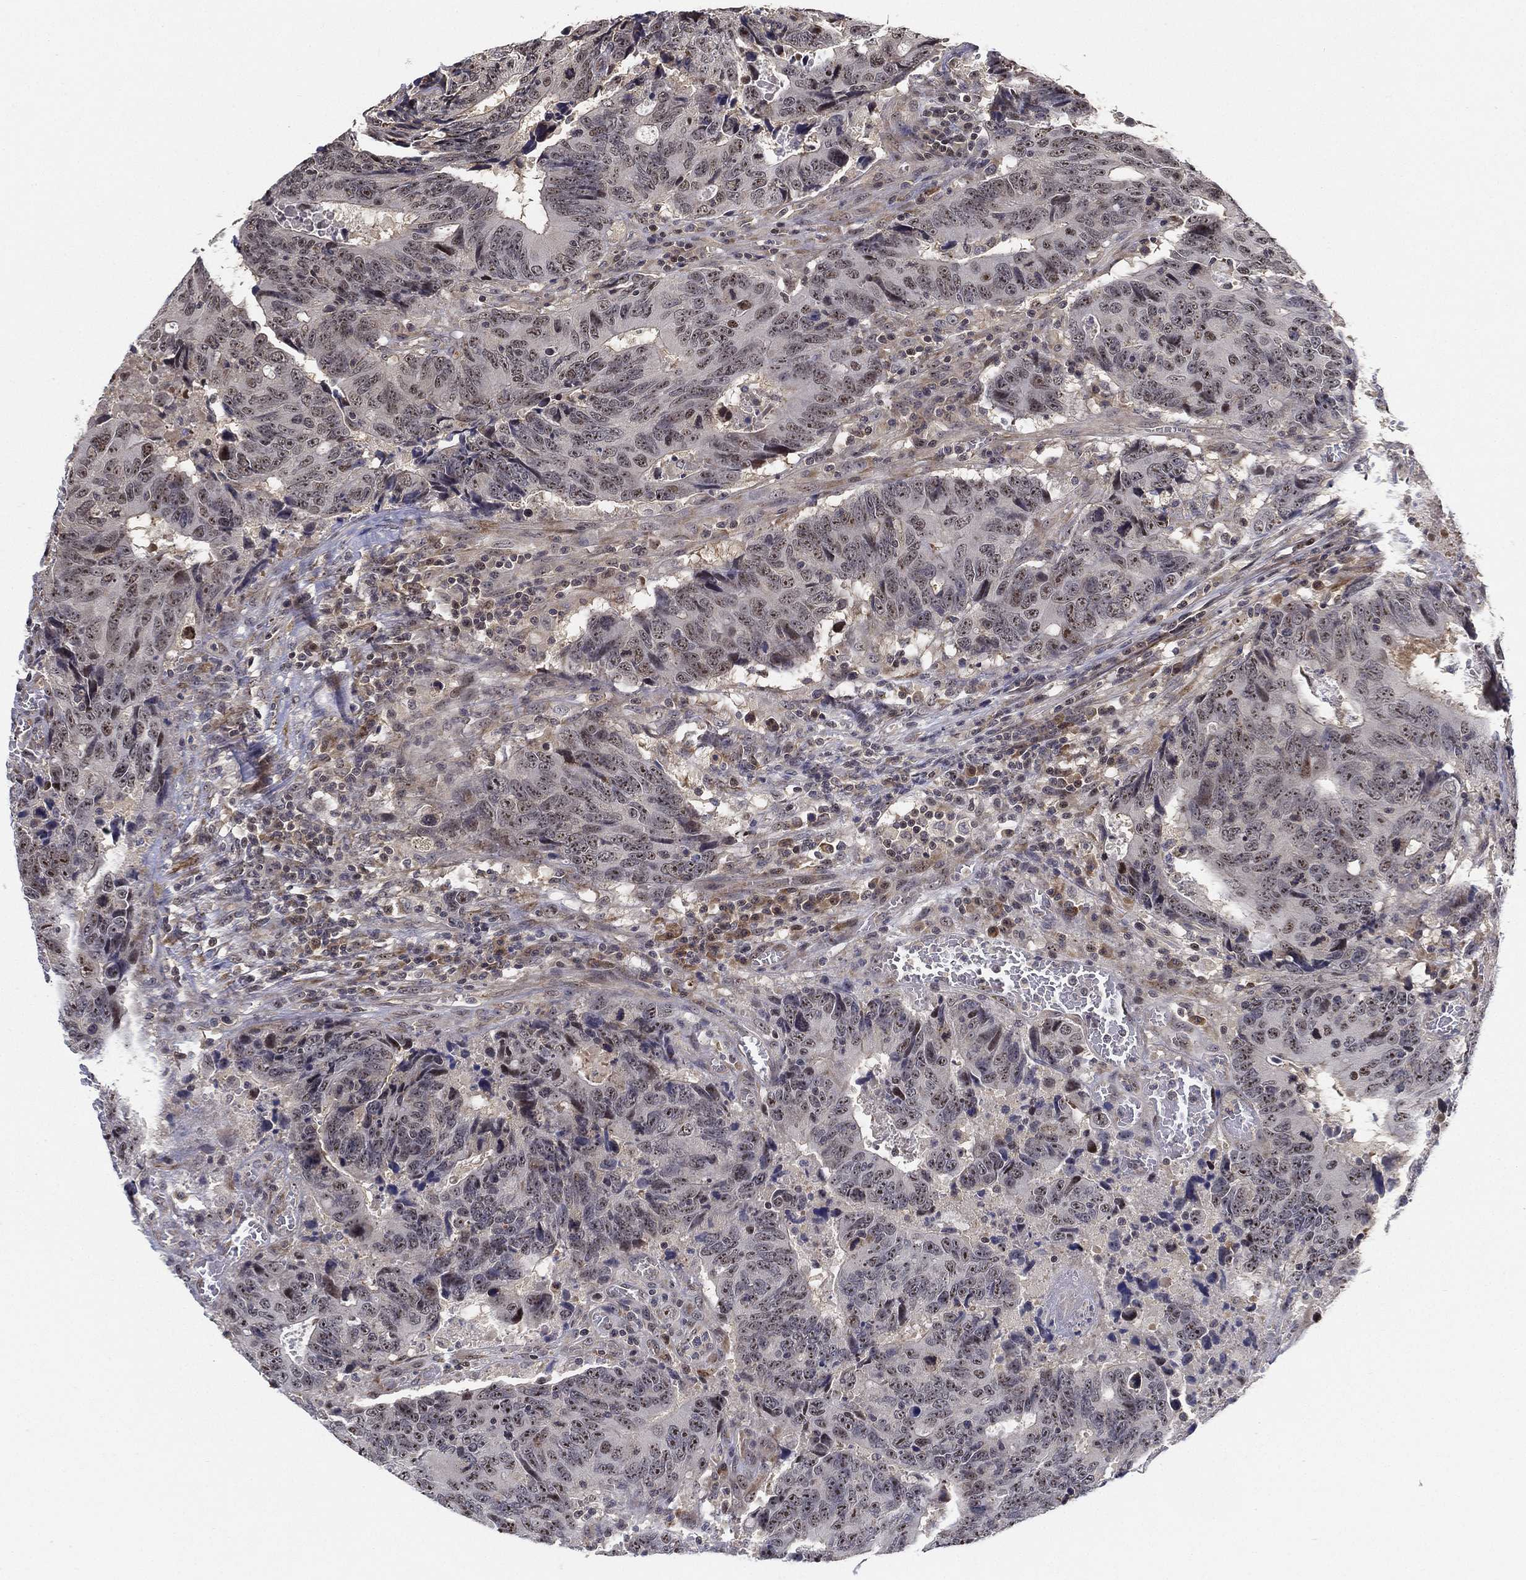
{"staining": {"intensity": "moderate", "quantity": "<25%", "location": "nuclear"}, "tissue": "colorectal cancer", "cell_type": "Tumor cells", "image_type": "cancer", "snomed": [{"axis": "morphology", "description": "Adenocarcinoma, NOS"}, {"axis": "topography", "description": "Colon"}], "caption": "Colorectal adenocarcinoma was stained to show a protein in brown. There is low levels of moderate nuclear positivity in approximately <25% of tumor cells. The staining was performed using DAB to visualize the protein expression in brown, while the nuclei were stained in blue with hematoxylin (Magnification: 20x).", "gene": "PPP1R16B", "patient": {"sex": "female", "age": 77}}